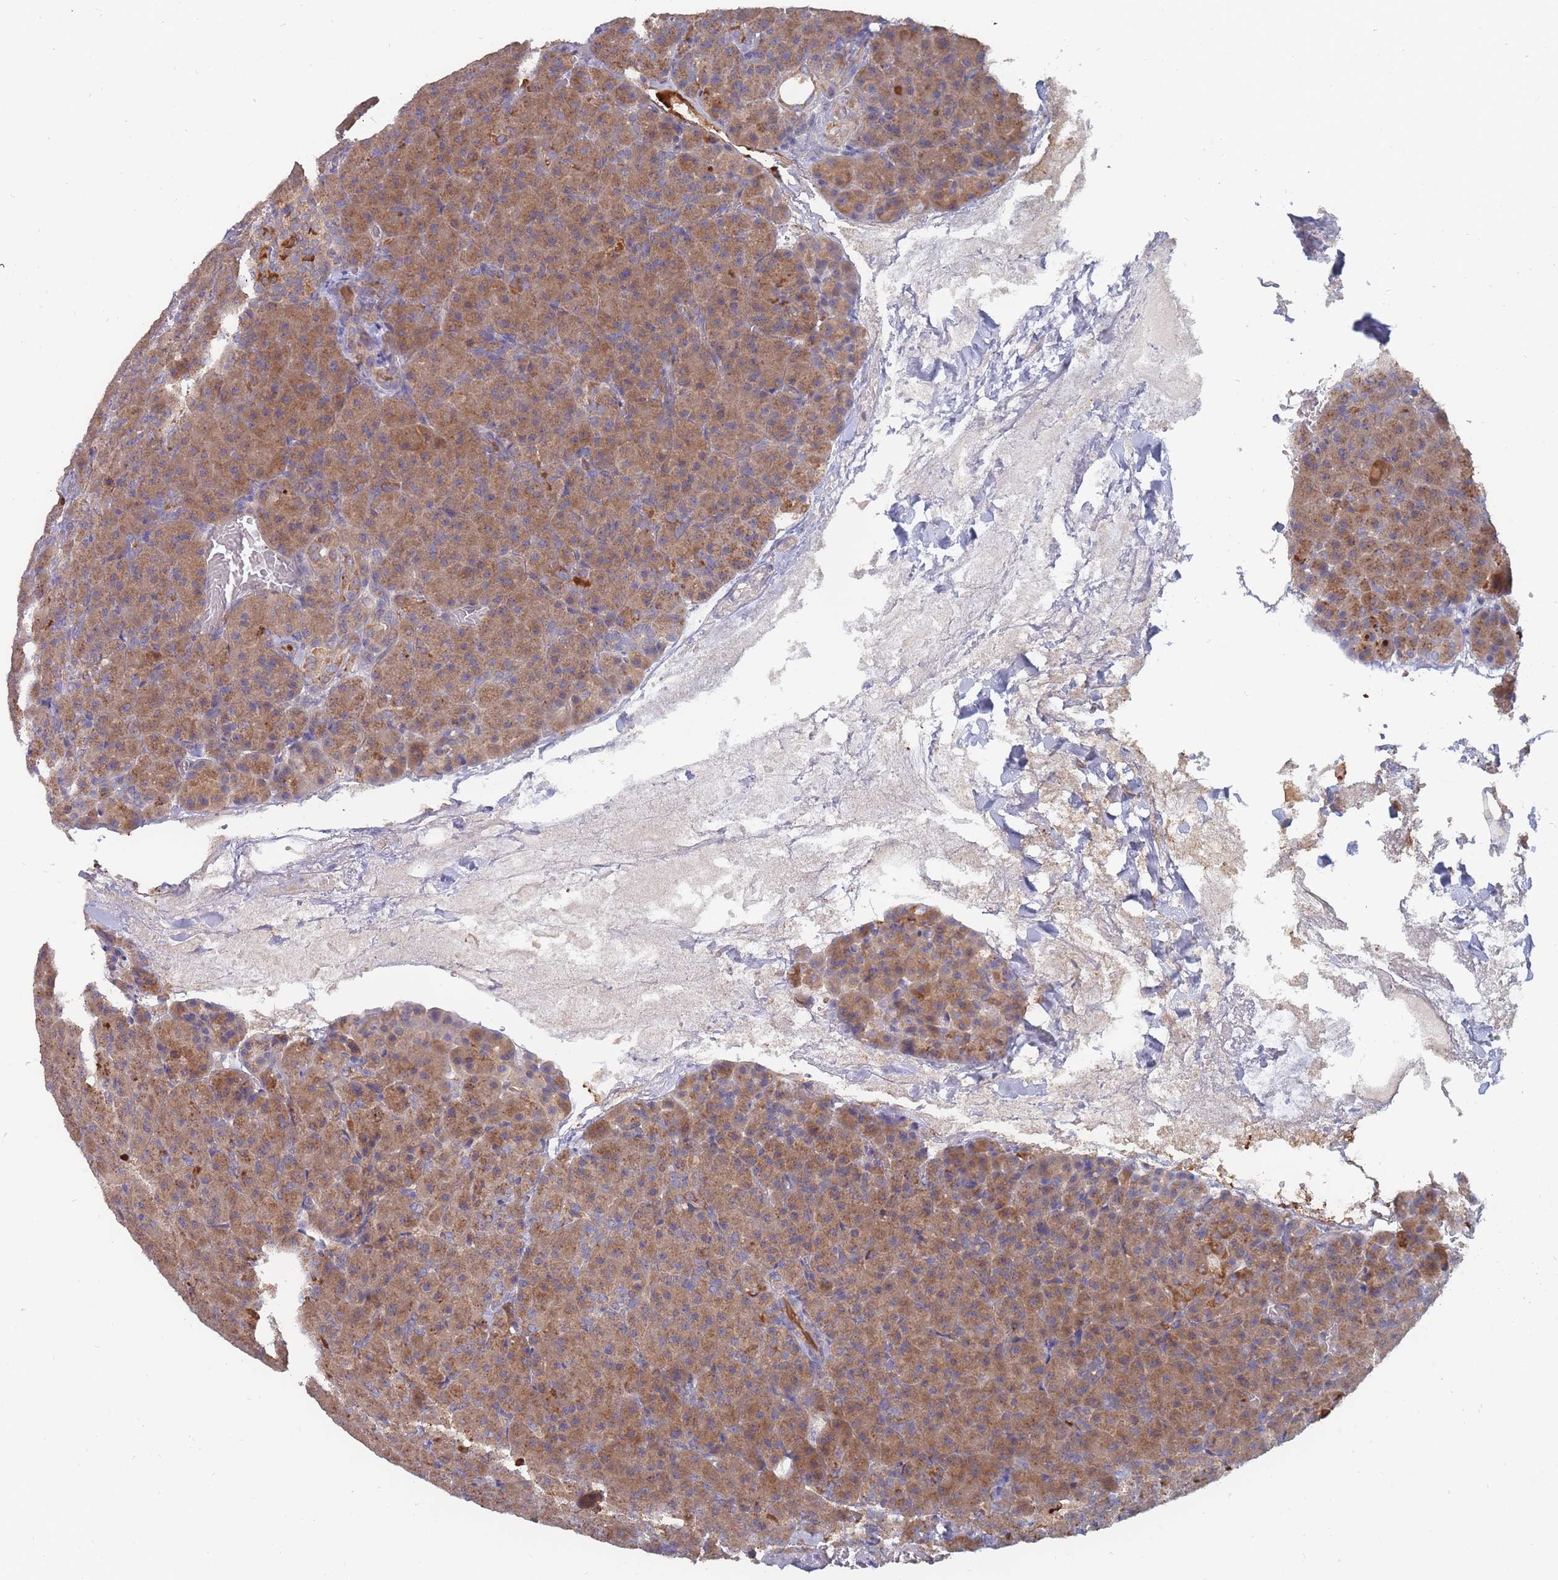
{"staining": {"intensity": "moderate", "quantity": ">75%", "location": "cytoplasmic/membranous"}, "tissue": "pancreas", "cell_type": "Exocrine glandular cells", "image_type": "normal", "snomed": [{"axis": "morphology", "description": "Normal tissue, NOS"}, {"axis": "topography", "description": "Pancreas"}], "caption": "A medium amount of moderate cytoplasmic/membranous positivity is seen in approximately >75% of exocrine glandular cells in normal pancreas. The staining was performed using DAB (3,3'-diaminobenzidine) to visualize the protein expression in brown, while the nuclei were stained in blue with hematoxylin (Magnification: 20x).", "gene": "NUB1", "patient": {"sex": "female", "age": 74}}